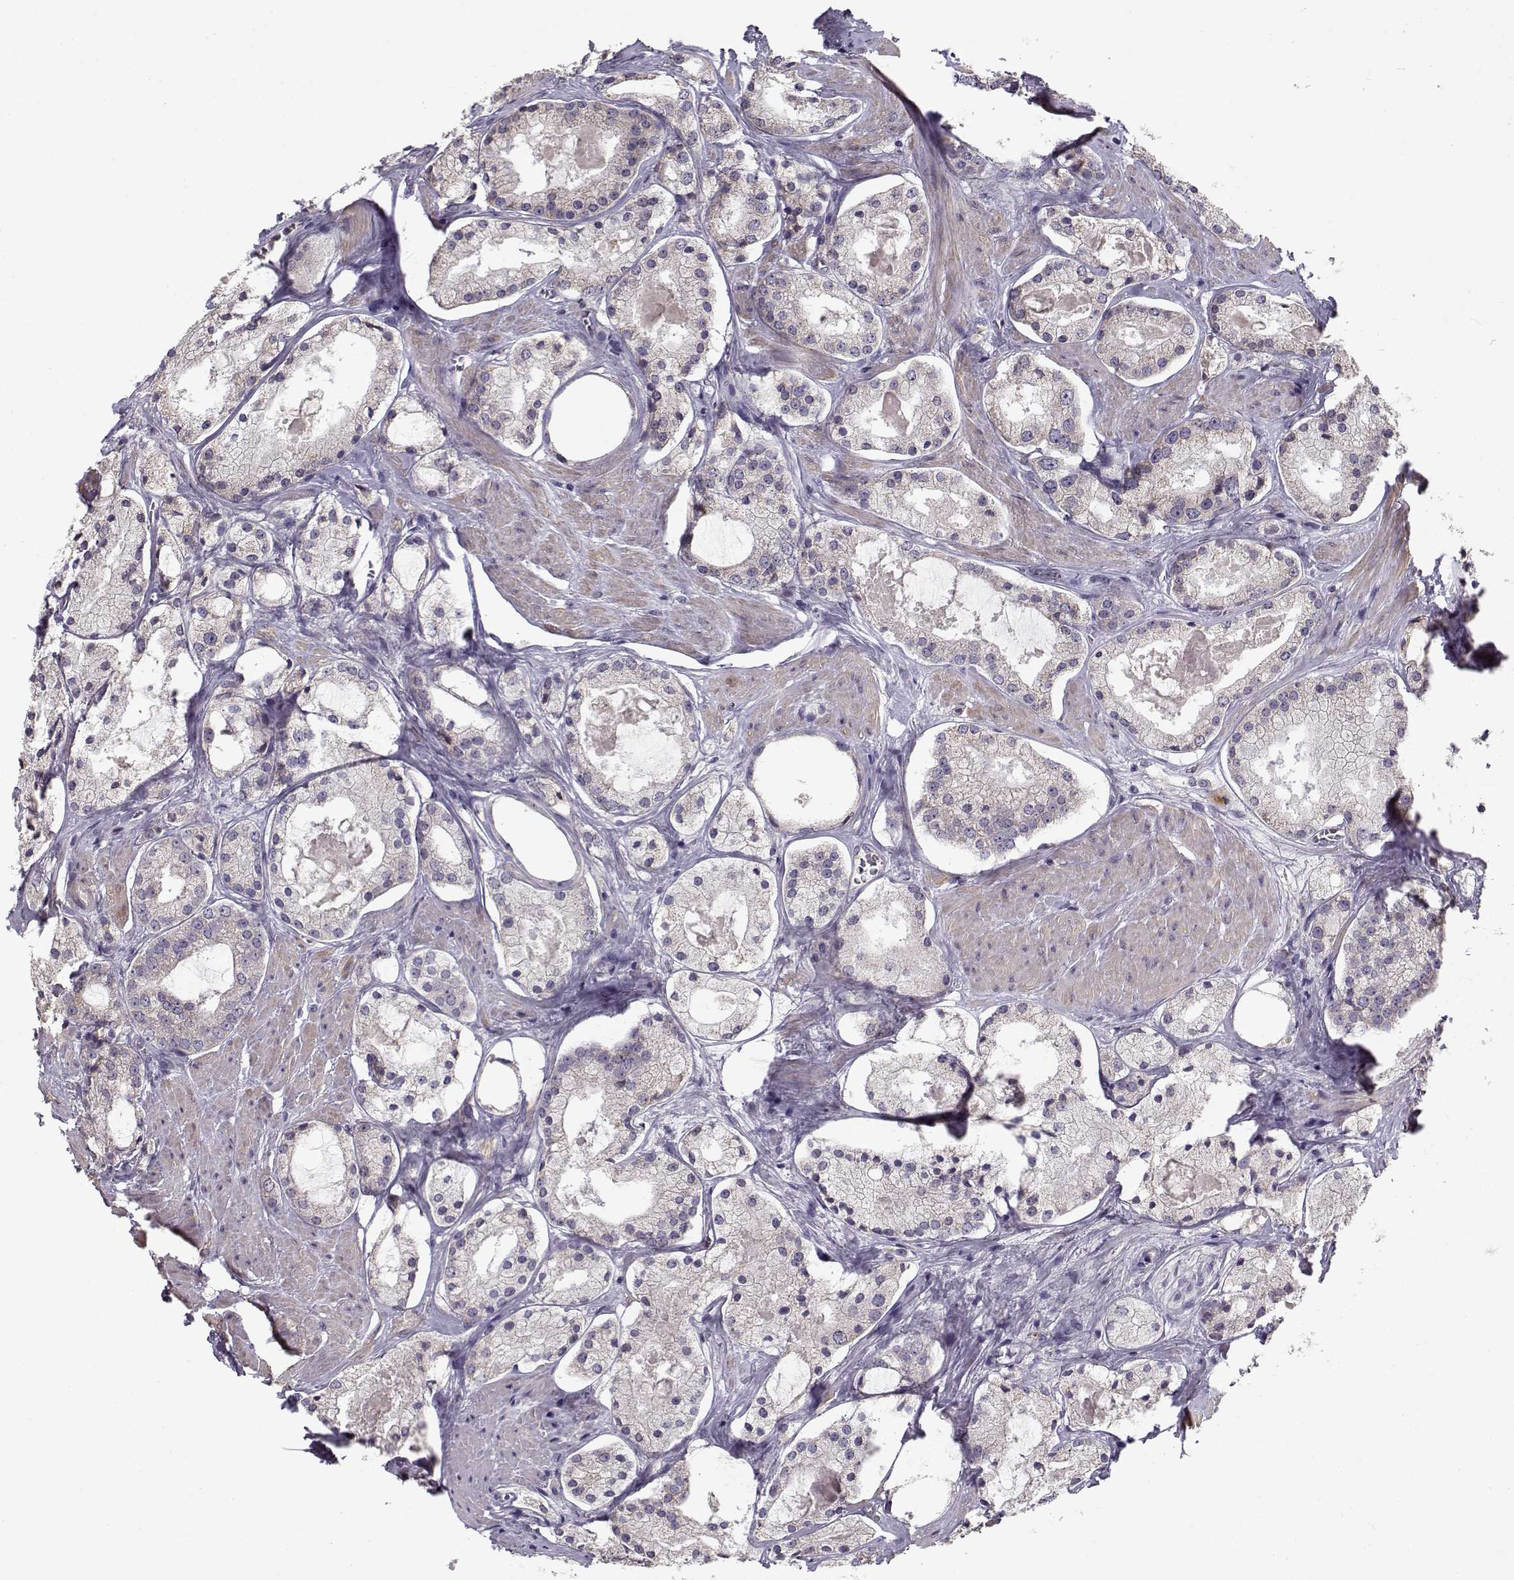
{"staining": {"intensity": "negative", "quantity": "none", "location": "none"}, "tissue": "prostate cancer", "cell_type": "Tumor cells", "image_type": "cancer", "snomed": [{"axis": "morphology", "description": "Adenocarcinoma, NOS"}, {"axis": "morphology", "description": "Adenocarcinoma, High grade"}, {"axis": "topography", "description": "Prostate"}], "caption": "This is an immunohistochemistry (IHC) photomicrograph of human prostate adenocarcinoma. There is no staining in tumor cells.", "gene": "ENTPD8", "patient": {"sex": "male", "age": 64}}